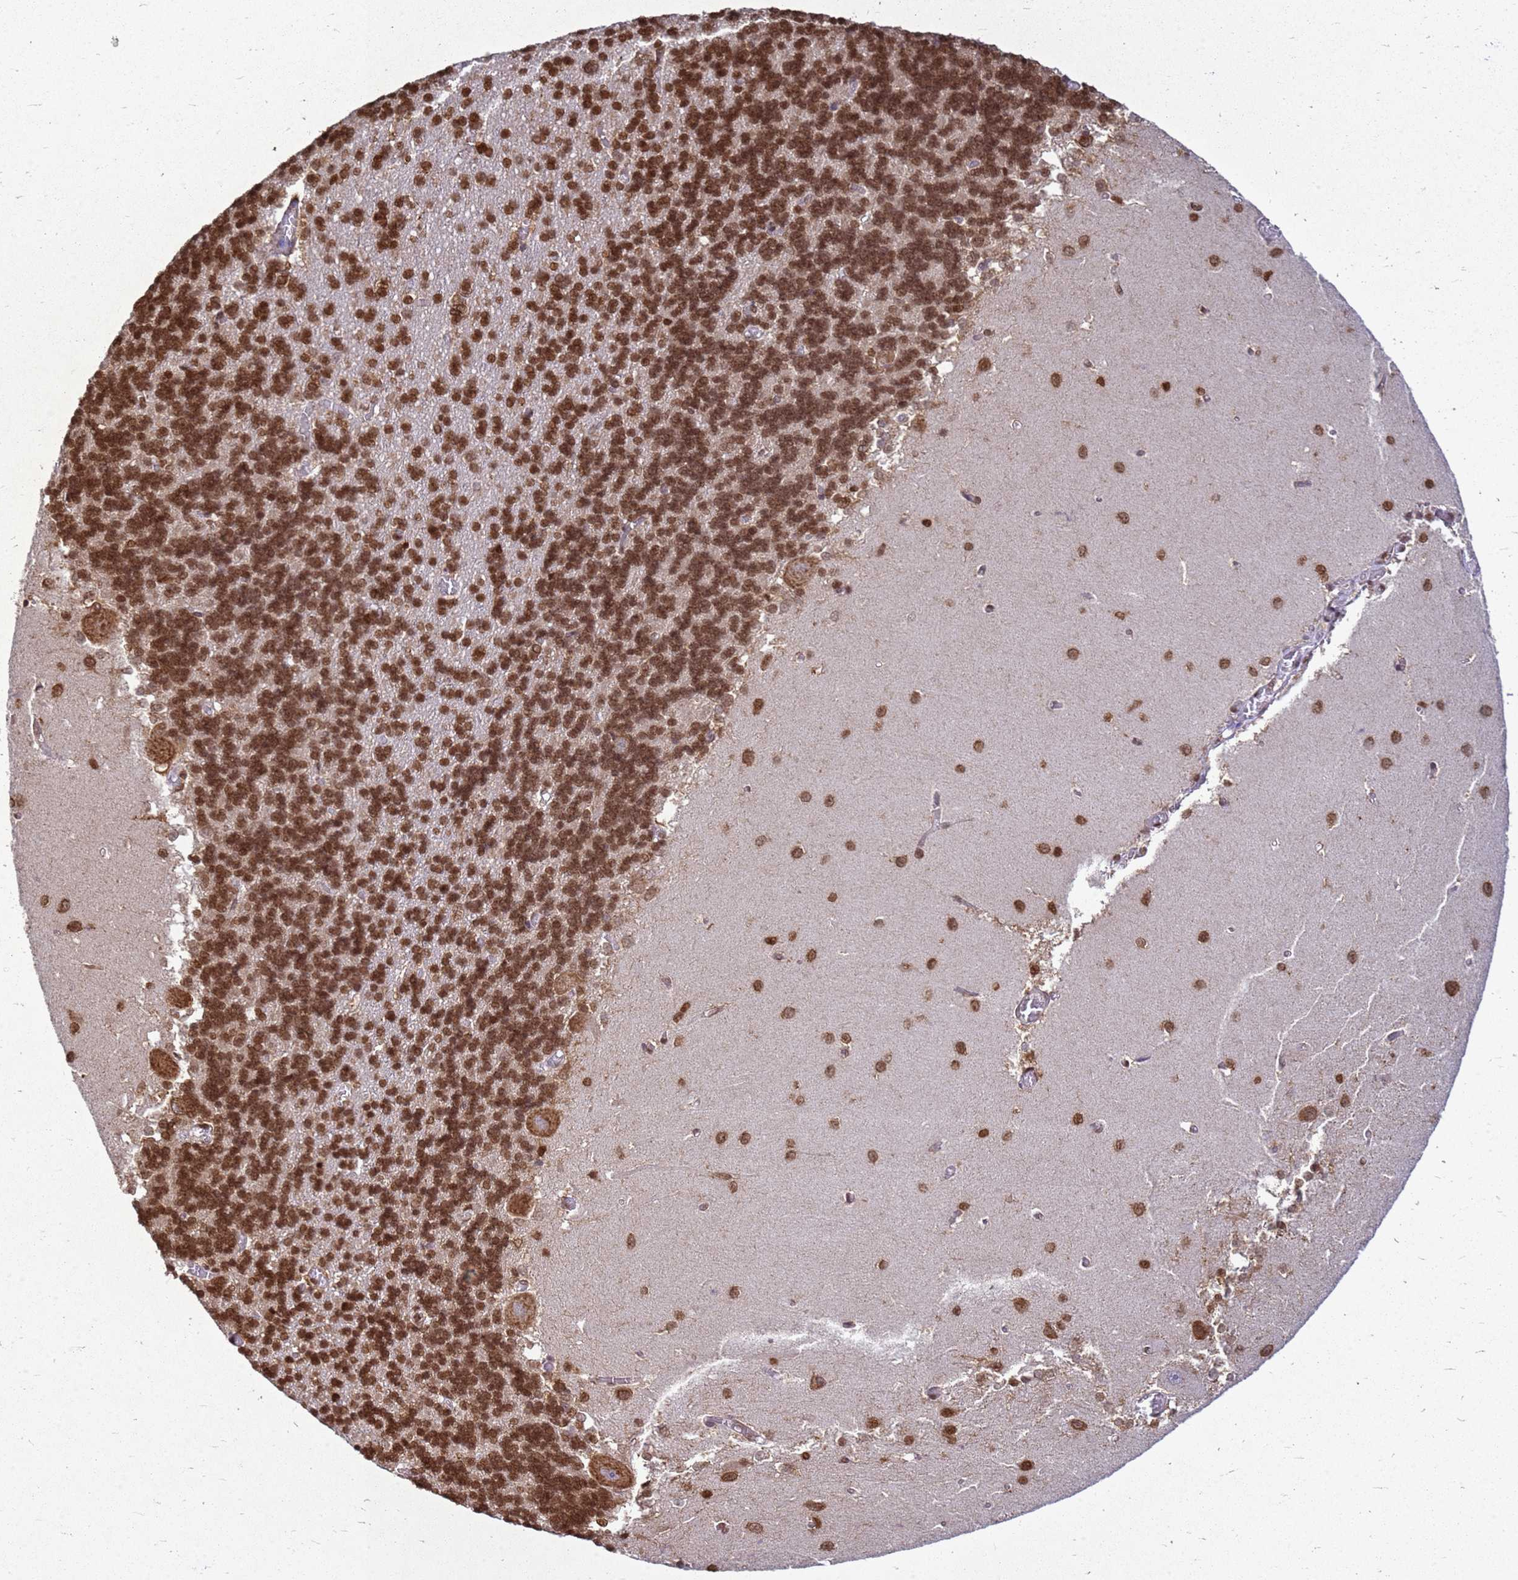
{"staining": {"intensity": "moderate", "quantity": ">75%", "location": "cytoplasmic/membranous,nuclear"}, "tissue": "cerebellum", "cell_type": "Cells in granular layer", "image_type": "normal", "snomed": [{"axis": "morphology", "description": "Normal tissue, NOS"}, {"axis": "topography", "description": "Cerebellum"}], "caption": "Immunohistochemistry (DAB (3,3'-diaminobenzidine)) staining of benign cerebellum displays moderate cytoplasmic/membranous,nuclear protein positivity in approximately >75% of cells in granular layer.", "gene": "APEX1", "patient": {"sex": "male", "age": 37}}